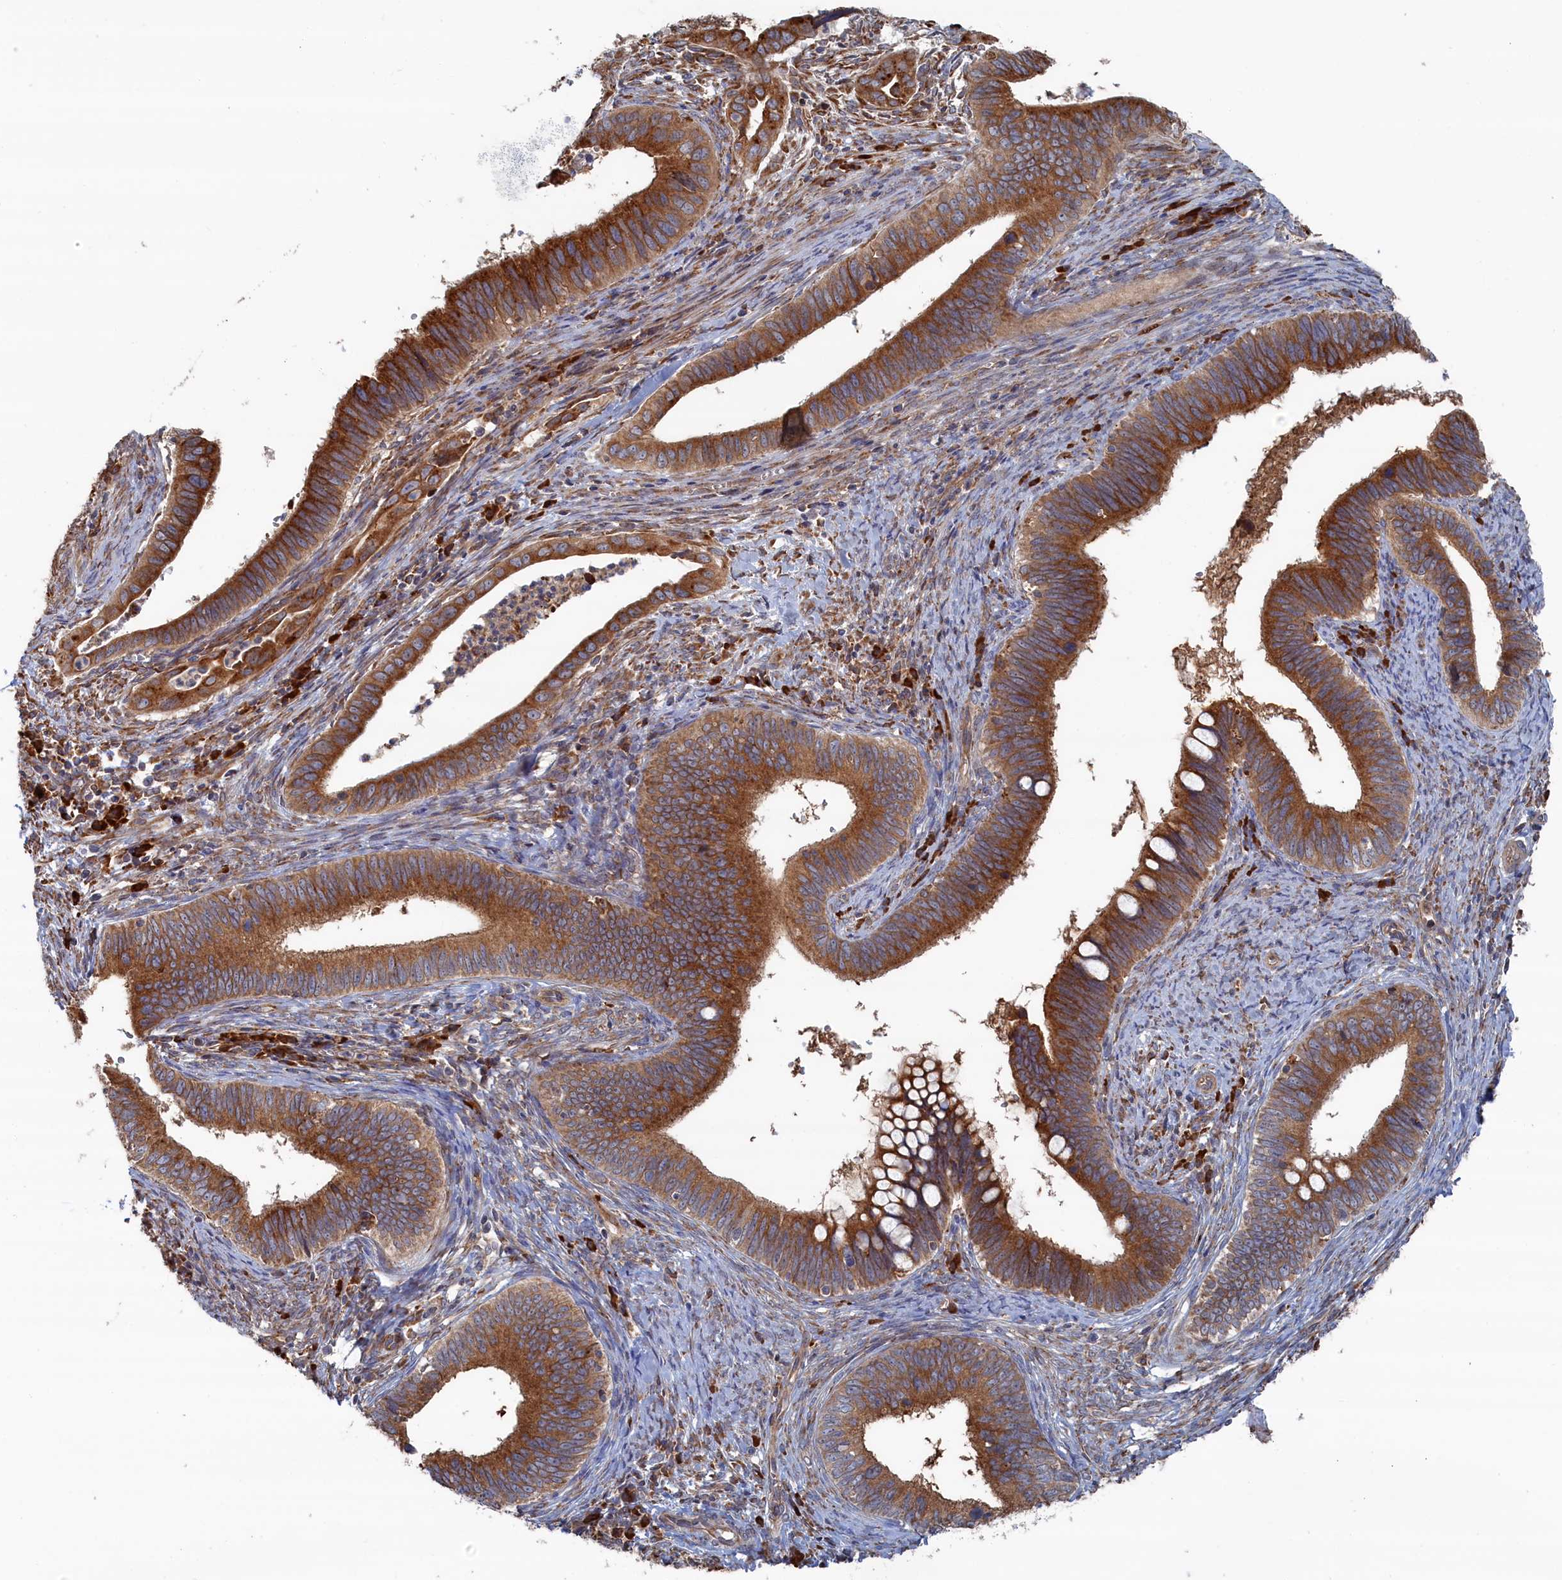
{"staining": {"intensity": "strong", "quantity": ">75%", "location": "cytoplasmic/membranous"}, "tissue": "cervical cancer", "cell_type": "Tumor cells", "image_type": "cancer", "snomed": [{"axis": "morphology", "description": "Adenocarcinoma, NOS"}, {"axis": "topography", "description": "Cervix"}], "caption": "Immunohistochemistry staining of cervical cancer, which exhibits high levels of strong cytoplasmic/membranous staining in about >75% of tumor cells indicating strong cytoplasmic/membranous protein positivity. The staining was performed using DAB (3,3'-diaminobenzidine) (brown) for protein detection and nuclei were counterstained in hematoxylin (blue).", "gene": "BPIFB6", "patient": {"sex": "female", "age": 42}}